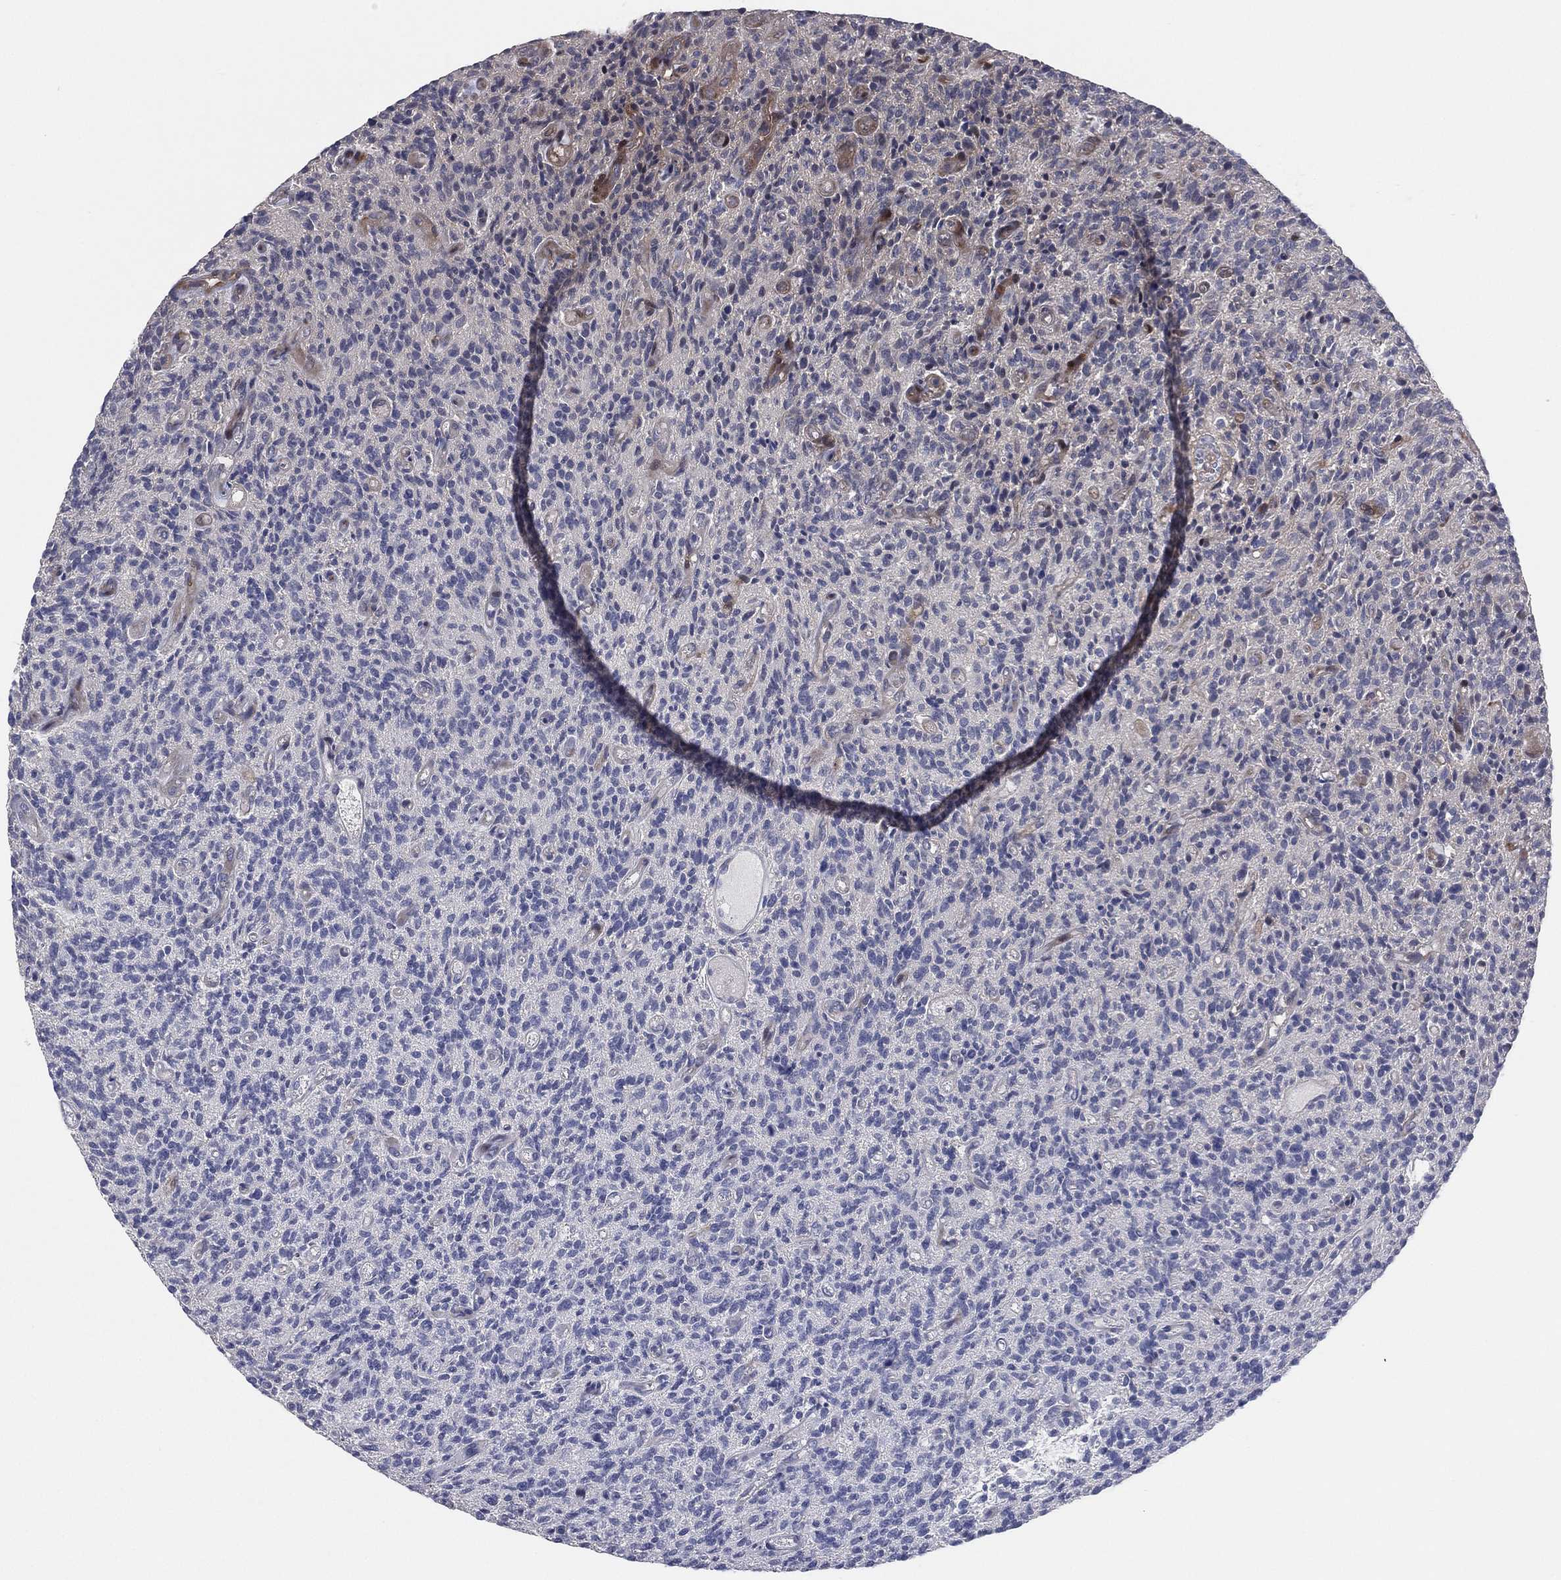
{"staining": {"intensity": "negative", "quantity": "none", "location": "none"}, "tissue": "glioma", "cell_type": "Tumor cells", "image_type": "cancer", "snomed": [{"axis": "morphology", "description": "Glioma, malignant, High grade"}, {"axis": "topography", "description": "Brain"}], "caption": "This is a micrograph of IHC staining of glioma, which shows no staining in tumor cells.", "gene": "UTP14A", "patient": {"sex": "male", "age": 64}}